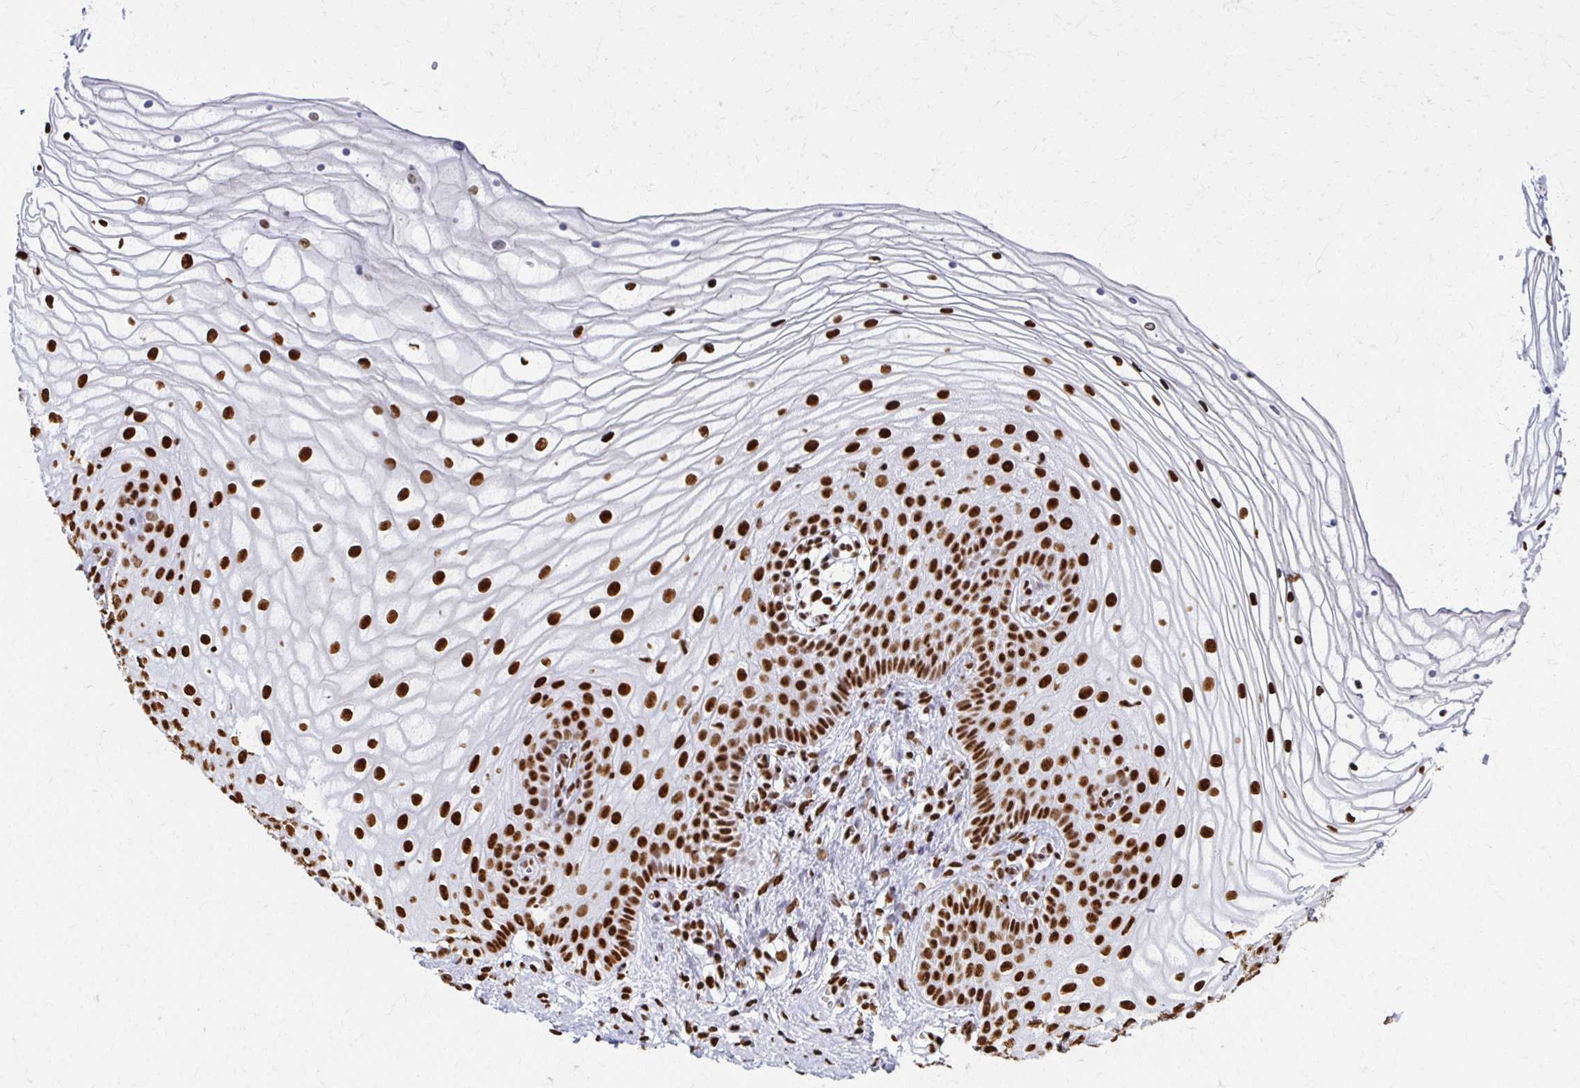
{"staining": {"intensity": "strong", "quantity": ">75%", "location": "nuclear"}, "tissue": "vagina", "cell_type": "Squamous epithelial cells", "image_type": "normal", "snomed": [{"axis": "morphology", "description": "Normal tissue, NOS"}, {"axis": "topography", "description": "Vagina"}], "caption": "Brown immunohistochemical staining in benign human vagina shows strong nuclear staining in approximately >75% of squamous epithelial cells.", "gene": "NONO", "patient": {"sex": "female", "age": 56}}